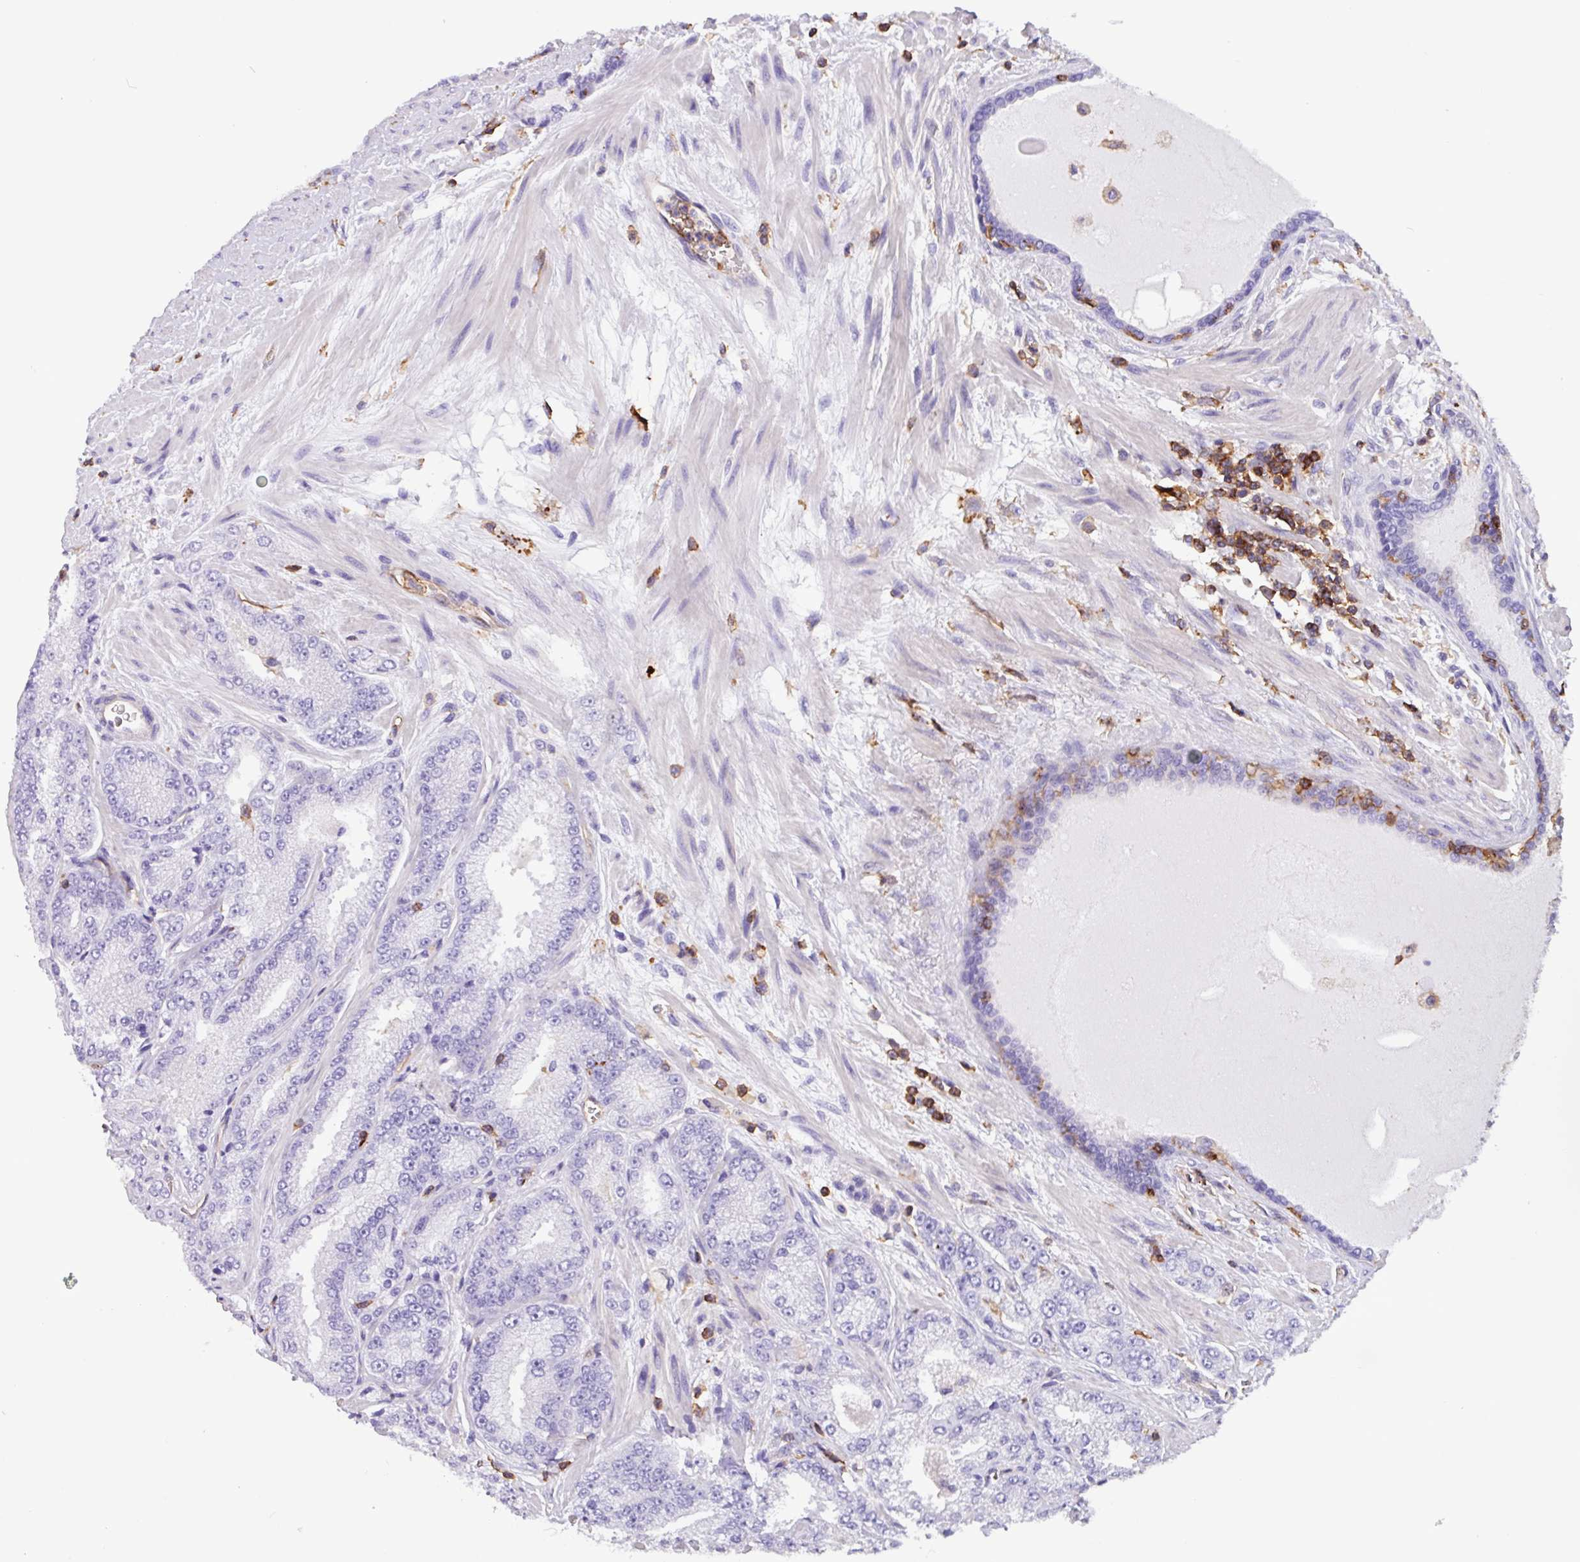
{"staining": {"intensity": "negative", "quantity": "none", "location": "none"}, "tissue": "prostate cancer", "cell_type": "Tumor cells", "image_type": "cancer", "snomed": [{"axis": "morphology", "description": "Adenocarcinoma, High grade"}, {"axis": "topography", "description": "Prostate"}], "caption": "Tumor cells show no significant protein staining in prostate cancer.", "gene": "PPP1R18", "patient": {"sex": "male", "age": 68}}